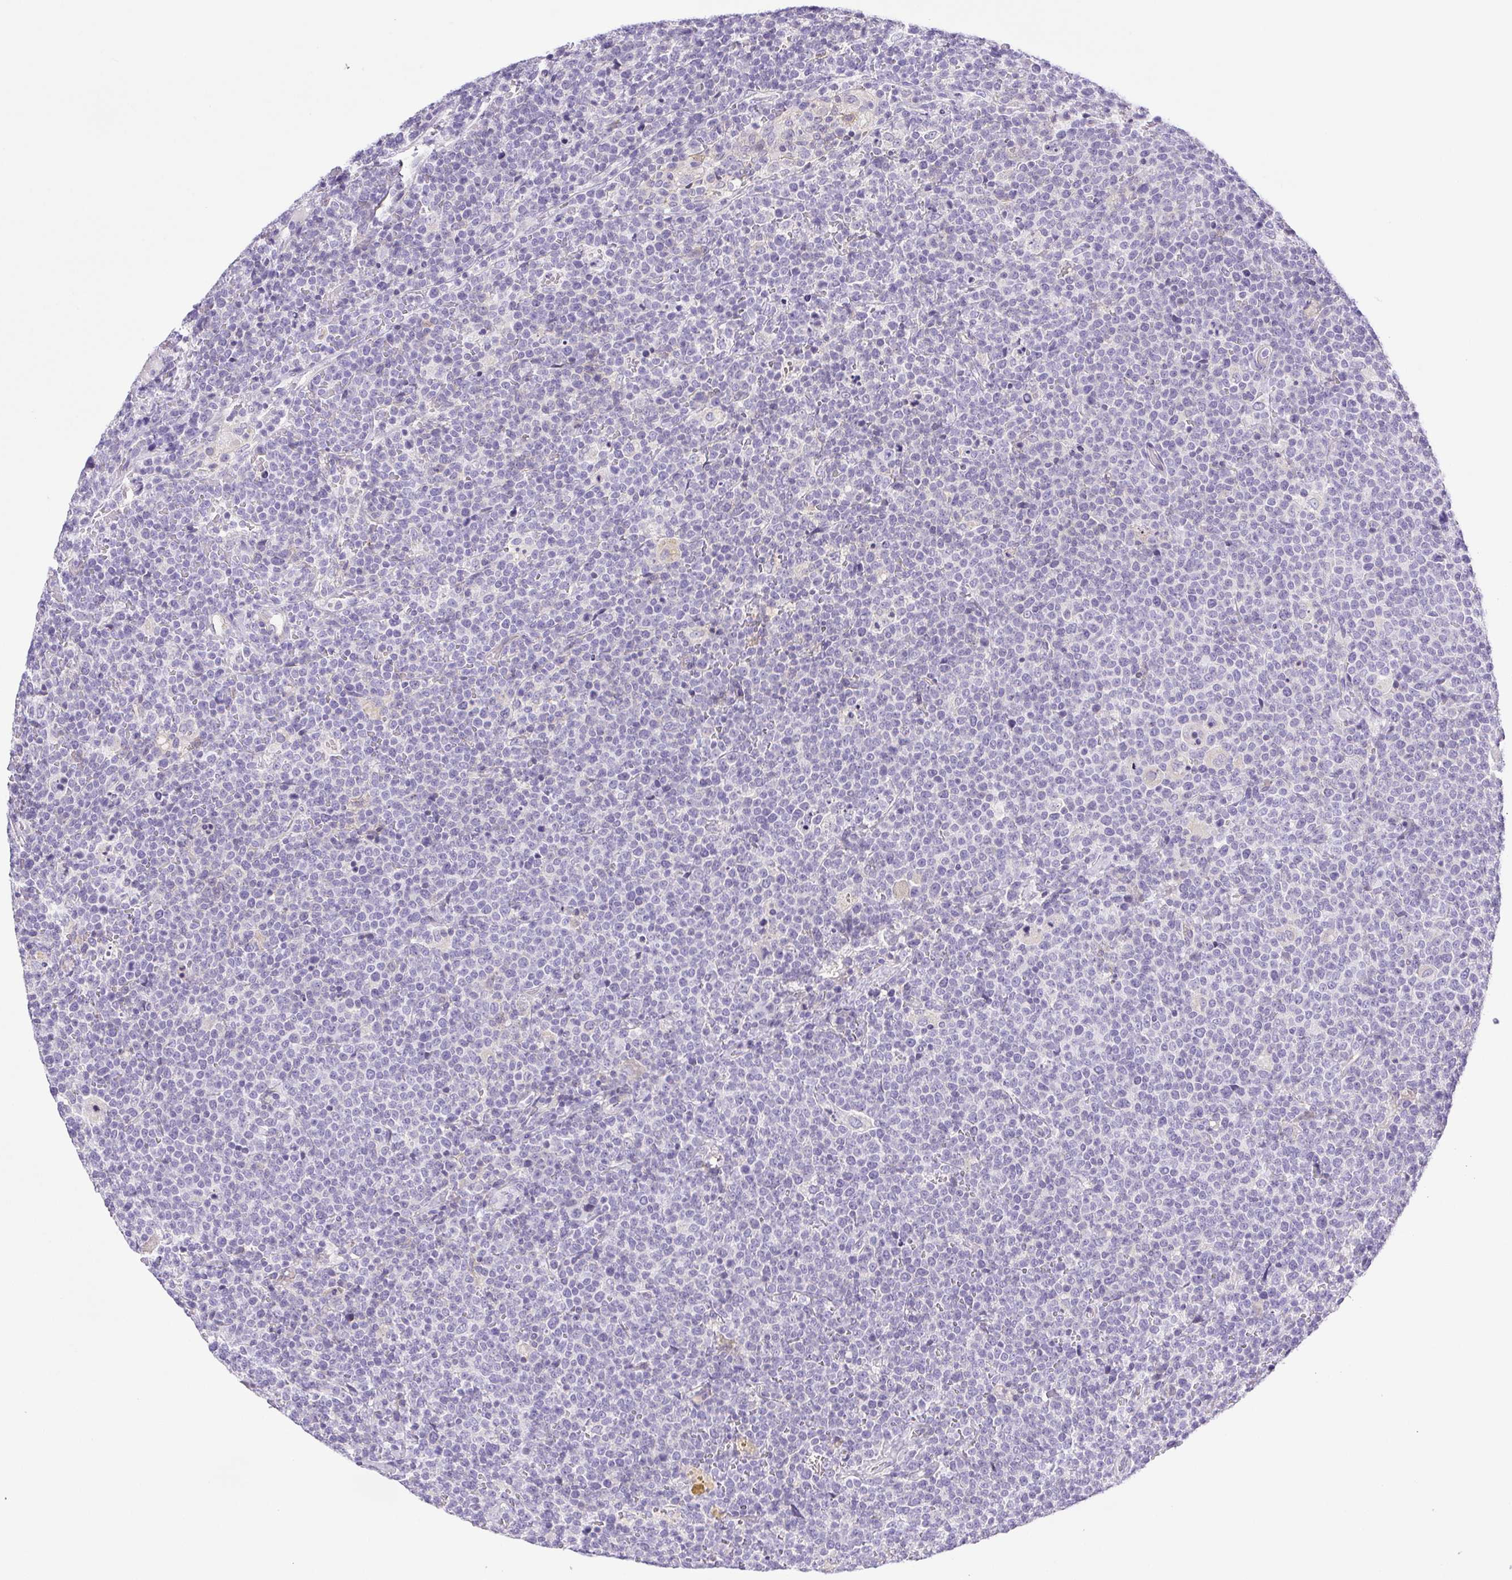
{"staining": {"intensity": "negative", "quantity": "none", "location": "none"}, "tissue": "lymphoma", "cell_type": "Tumor cells", "image_type": "cancer", "snomed": [{"axis": "morphology", "description": "Malignant lymphoma, non-Hodgkin's type, High grade"}, {"axis": "topography", "description": "Lymph node"}], "caption": "The photomicrograph shows no staining of tumor cells in lymphoma.", "gene": "HLA-G", "patient": {"sex": "male", "age": 61}}